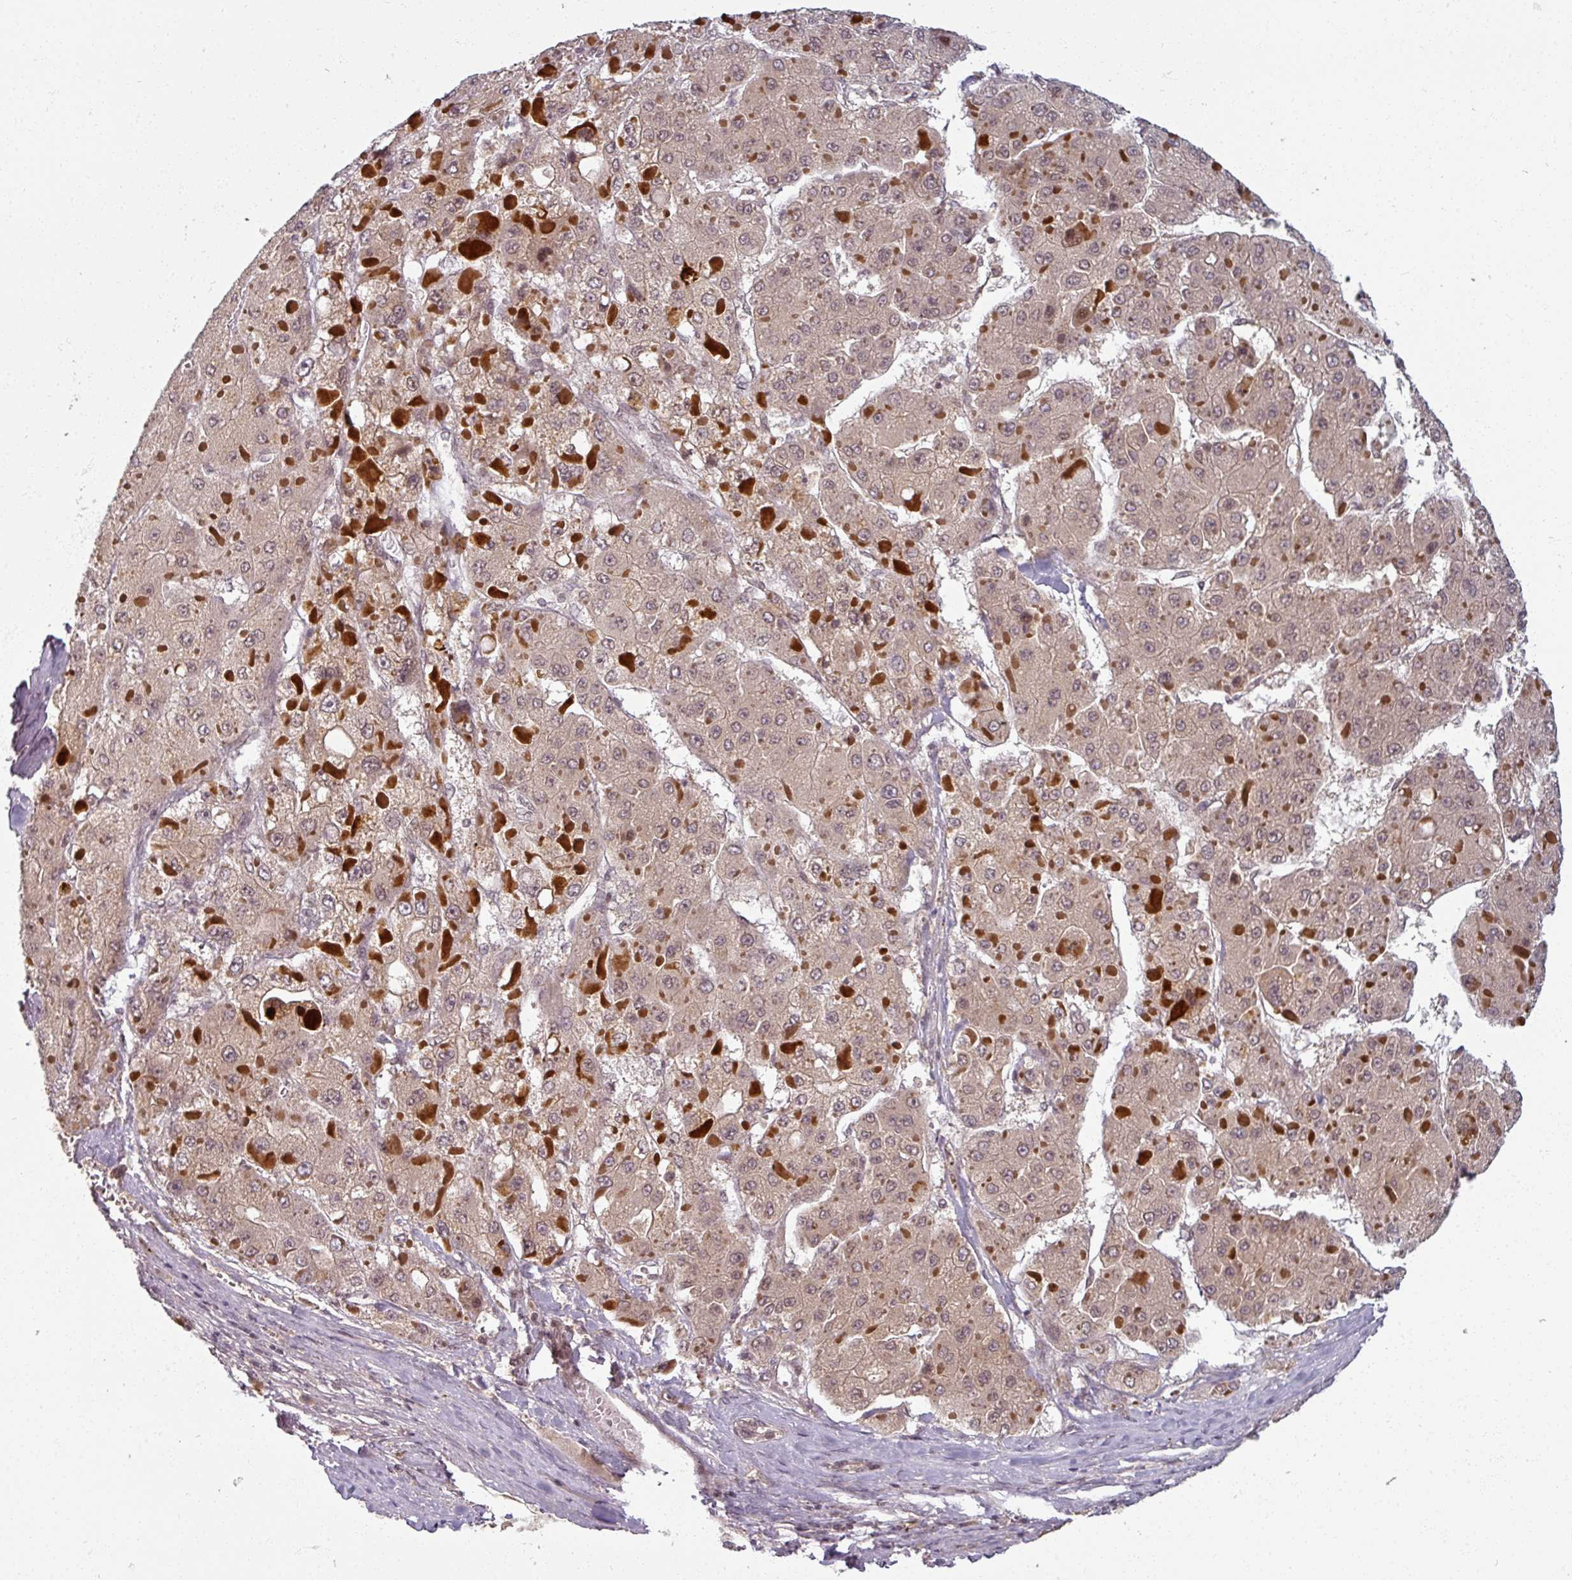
{"staining": {"intensity": "weak", "quantity": "25%-75%", "location": "cytoplasmic/membranous,nuclear"}, "tissue": "liver cancer", "cell_type": "Tumor cells", "image_type": "cancer", "snomed": [{"axis": "morphology", "description": "Carcinoma, Hepatocellular, NOS"}, {"axis": "topography", "description": "Liver"}], "caption": "Immunohistochemistry of human hepatocellular carcinoma (liver) reveals low levels of weak cytoplasmic/membranous and nuclear staining in about 25%-75% of tumor cells. The staining was performed using DAB (3,3'-diaminobenzidine), with brown indicating positive protein expression. Nuclei are stained blue with hematoxylin.", "gene": "POLR2G", "patient": {"sex": "female", "age": 73}}